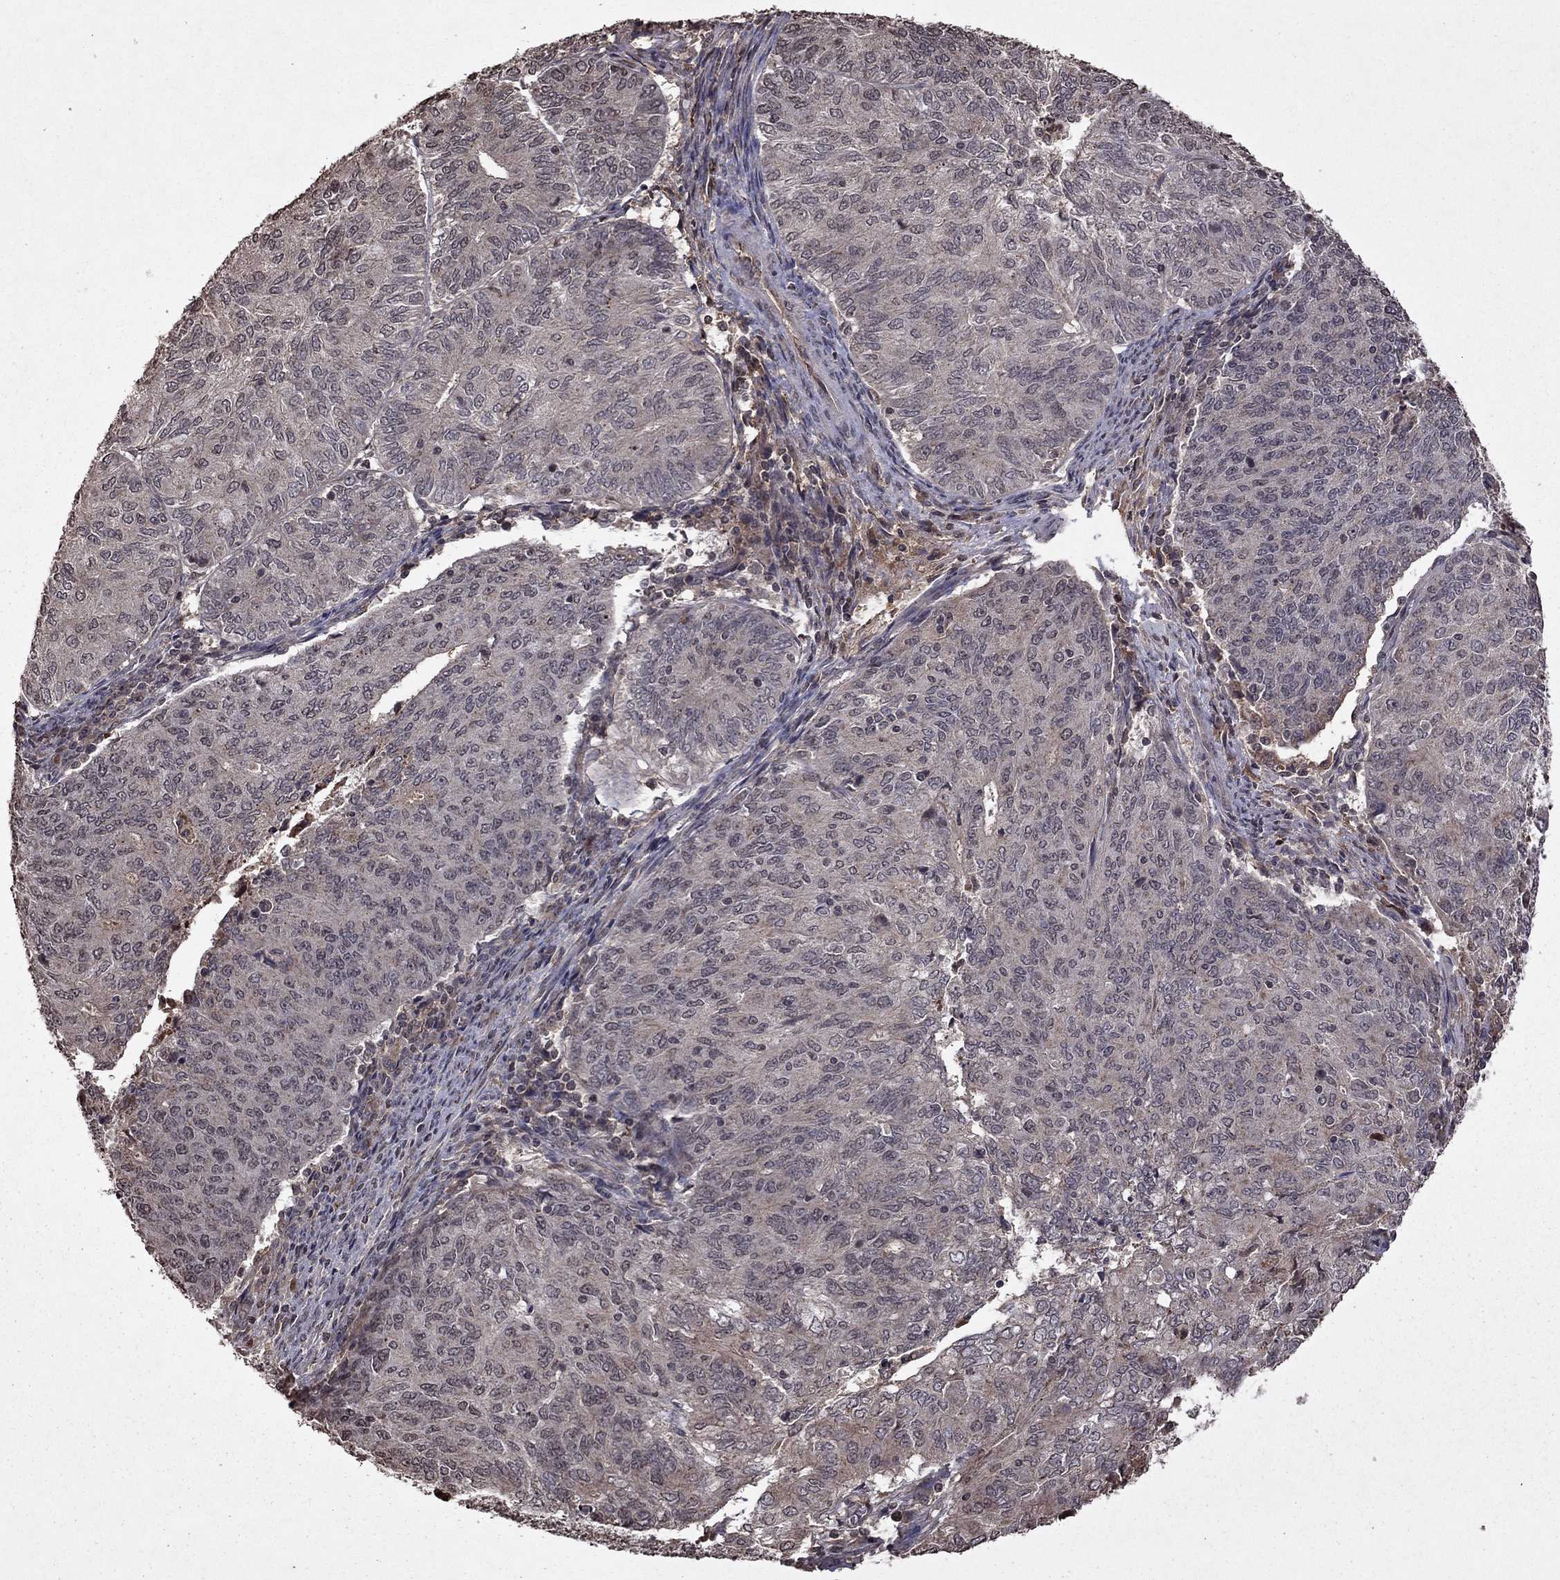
{"staining": {"intensity": "negative", "quantity": "none", "location": "none"}, "tissue": "endometrial cancer", "cell_type": "Tumor cells", "image_type": "cancer", "snomed": [{"axis": "morphology", "description": "Adenocarcinoma, NOS"}, {"axis": "topography", "description": "Endometrium"}], "caption": "The image demonstrates no staining of tumor cells in endometrial cancer. (DAB immunohistochemistry, high magnification).", "gene": "NLGN1", "patient": {"sex": "female", "age": 82}}